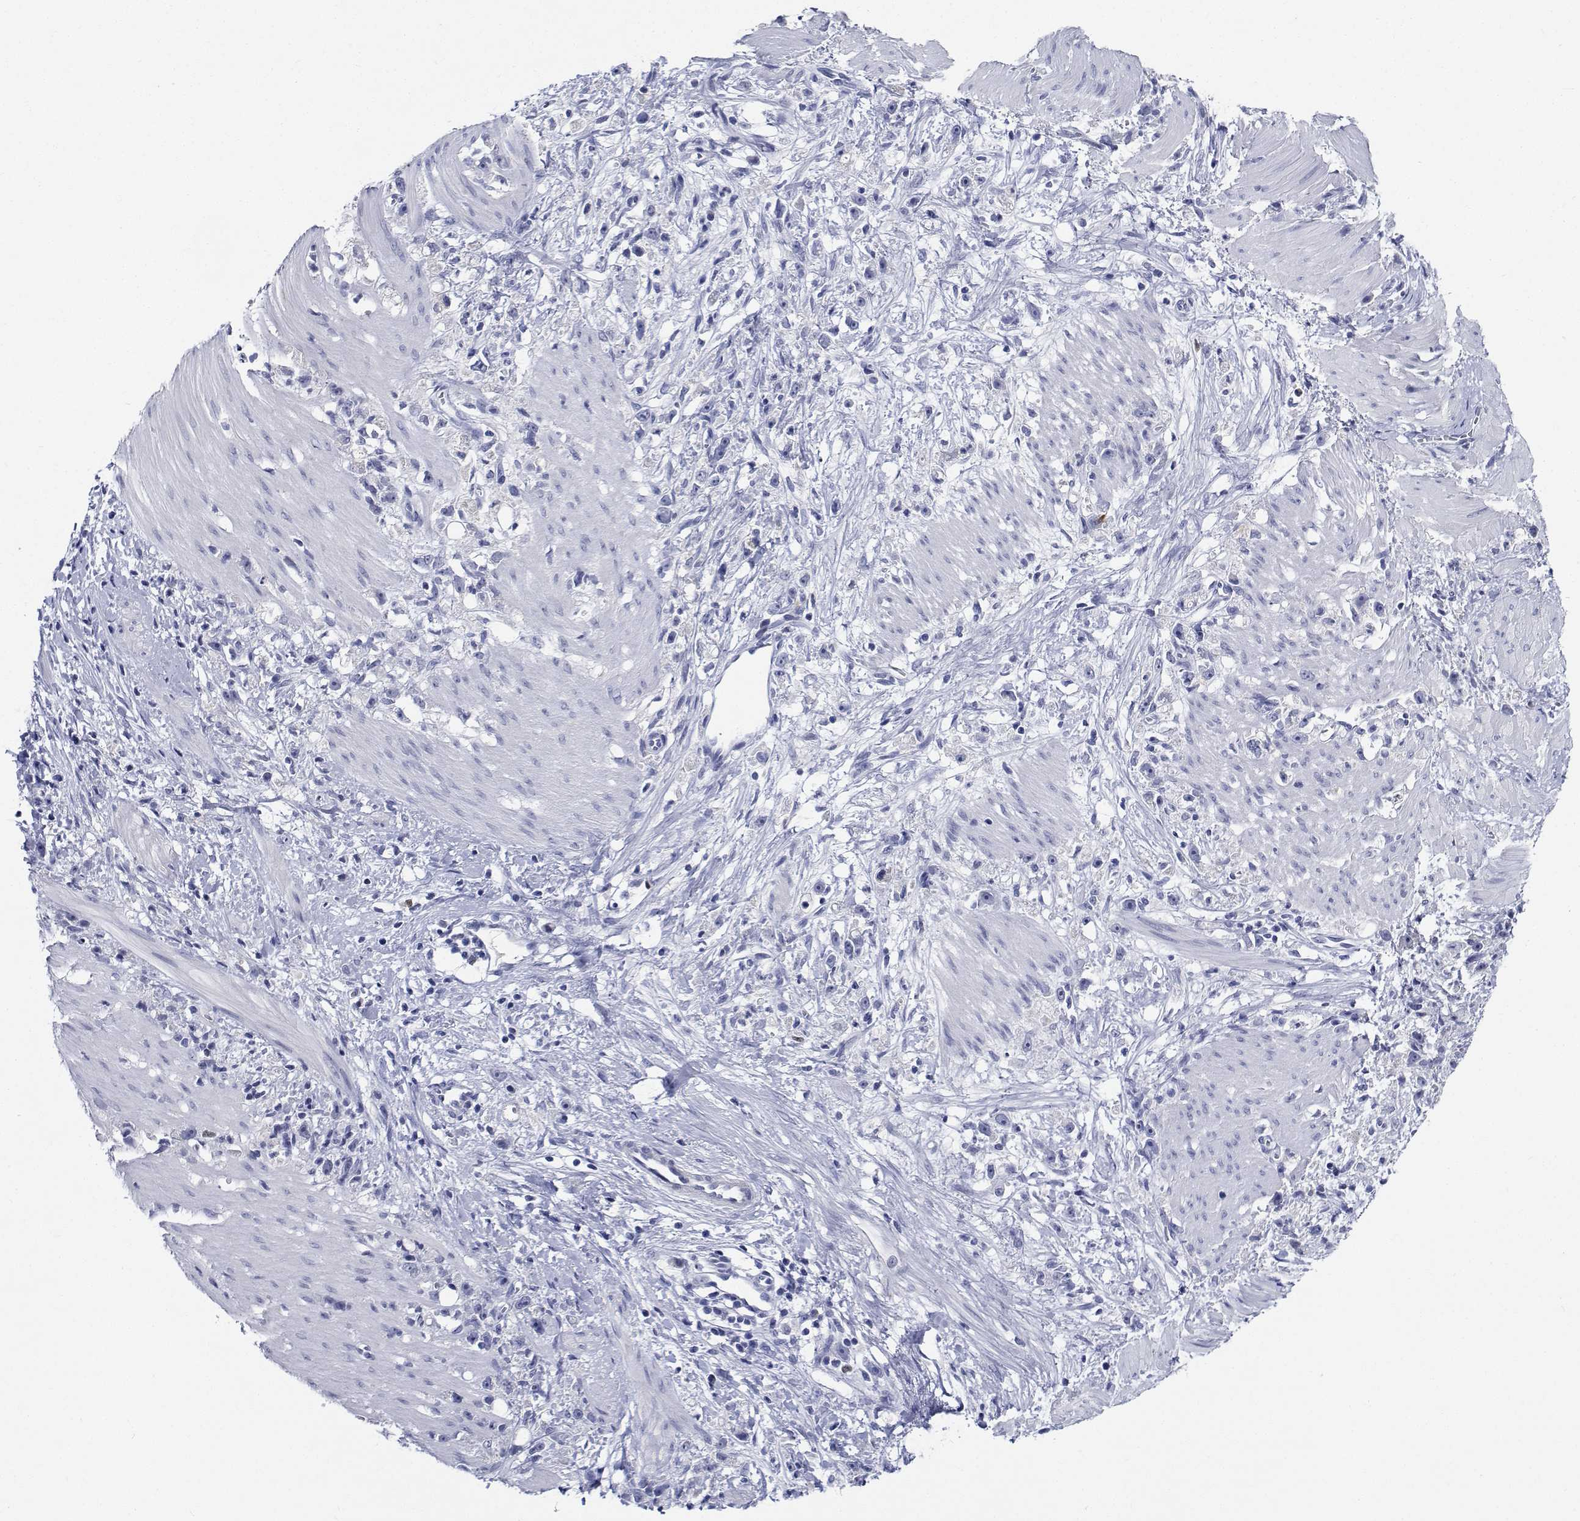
{"staining": {"intensity": "negative", "quantity": "none", "location": "none"}, "tissue": "stomach cancer", "cell_type": "Tumor cells", "image_type": "cancer", "snomed": [{"axis": "morphology", "description": "Adenocarcinoma, NOS"}, {"axis": "topography", "description": "Stomach"}], "caption": "Immunohistochemistry (IHC) micrograph of human stomach adenocarcinoma stained for a protein (brown), which exhibits no positivity in tumor cells.", "gene": "PLXNA4", "patient": {"sex": "female", "age": 59}}